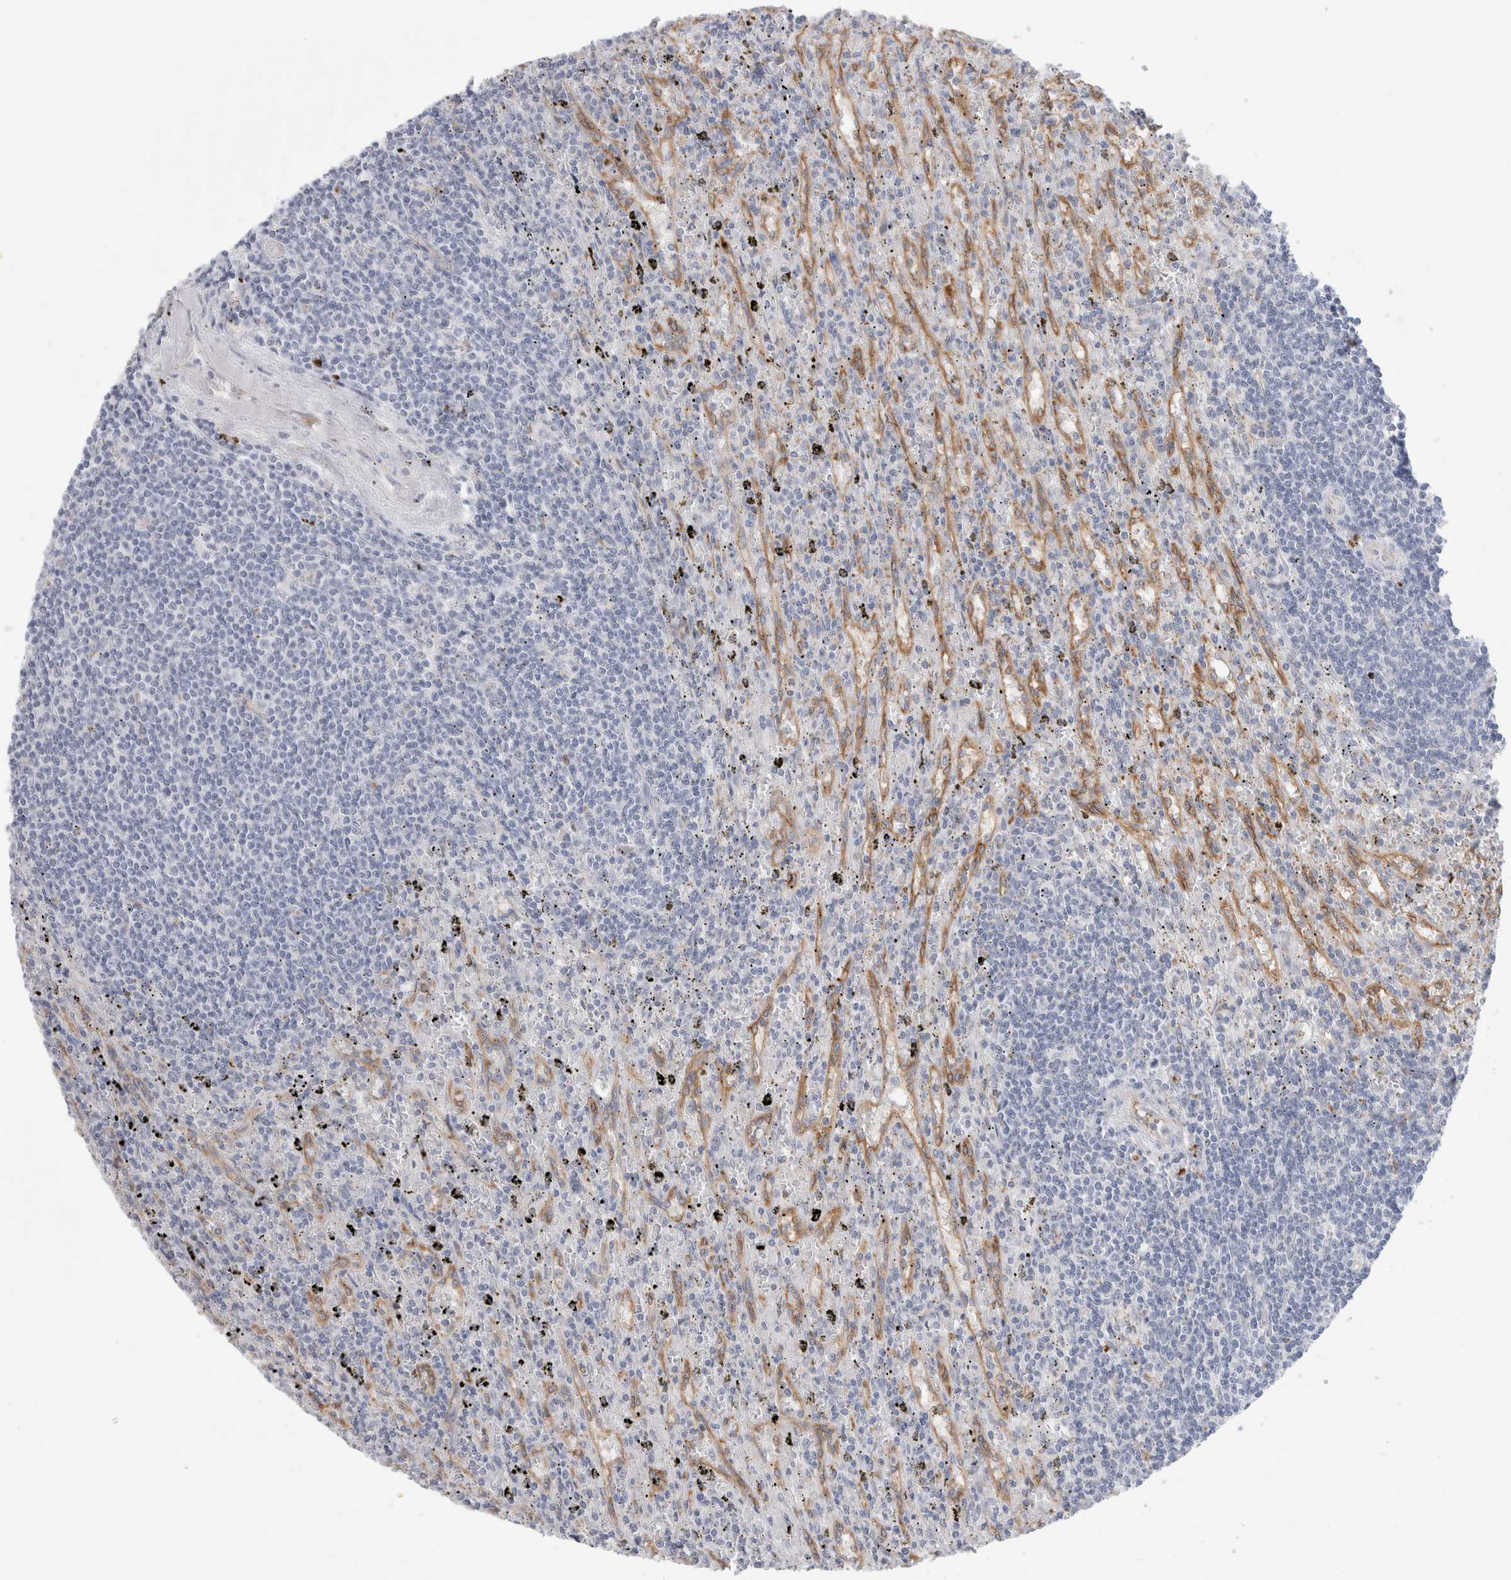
{"staining": {"intensity": "negative", "quantity": "none", "location": "none"}, "tissue": "lymphoma", "cell_type": "Tumor cells", "image_type": "cancer", "snomed": [{"axis": "morphology", "description": "Malignant lymphoma, non-Hodgkin's type, Low grade"}, {"axis": "topography", "description": "Spleen"}], "caption": "Tumor cells show no significant protein expression in lymphoma.", "gene": "ANKMY1", "patient": {"sex": "male", "age": 76}}